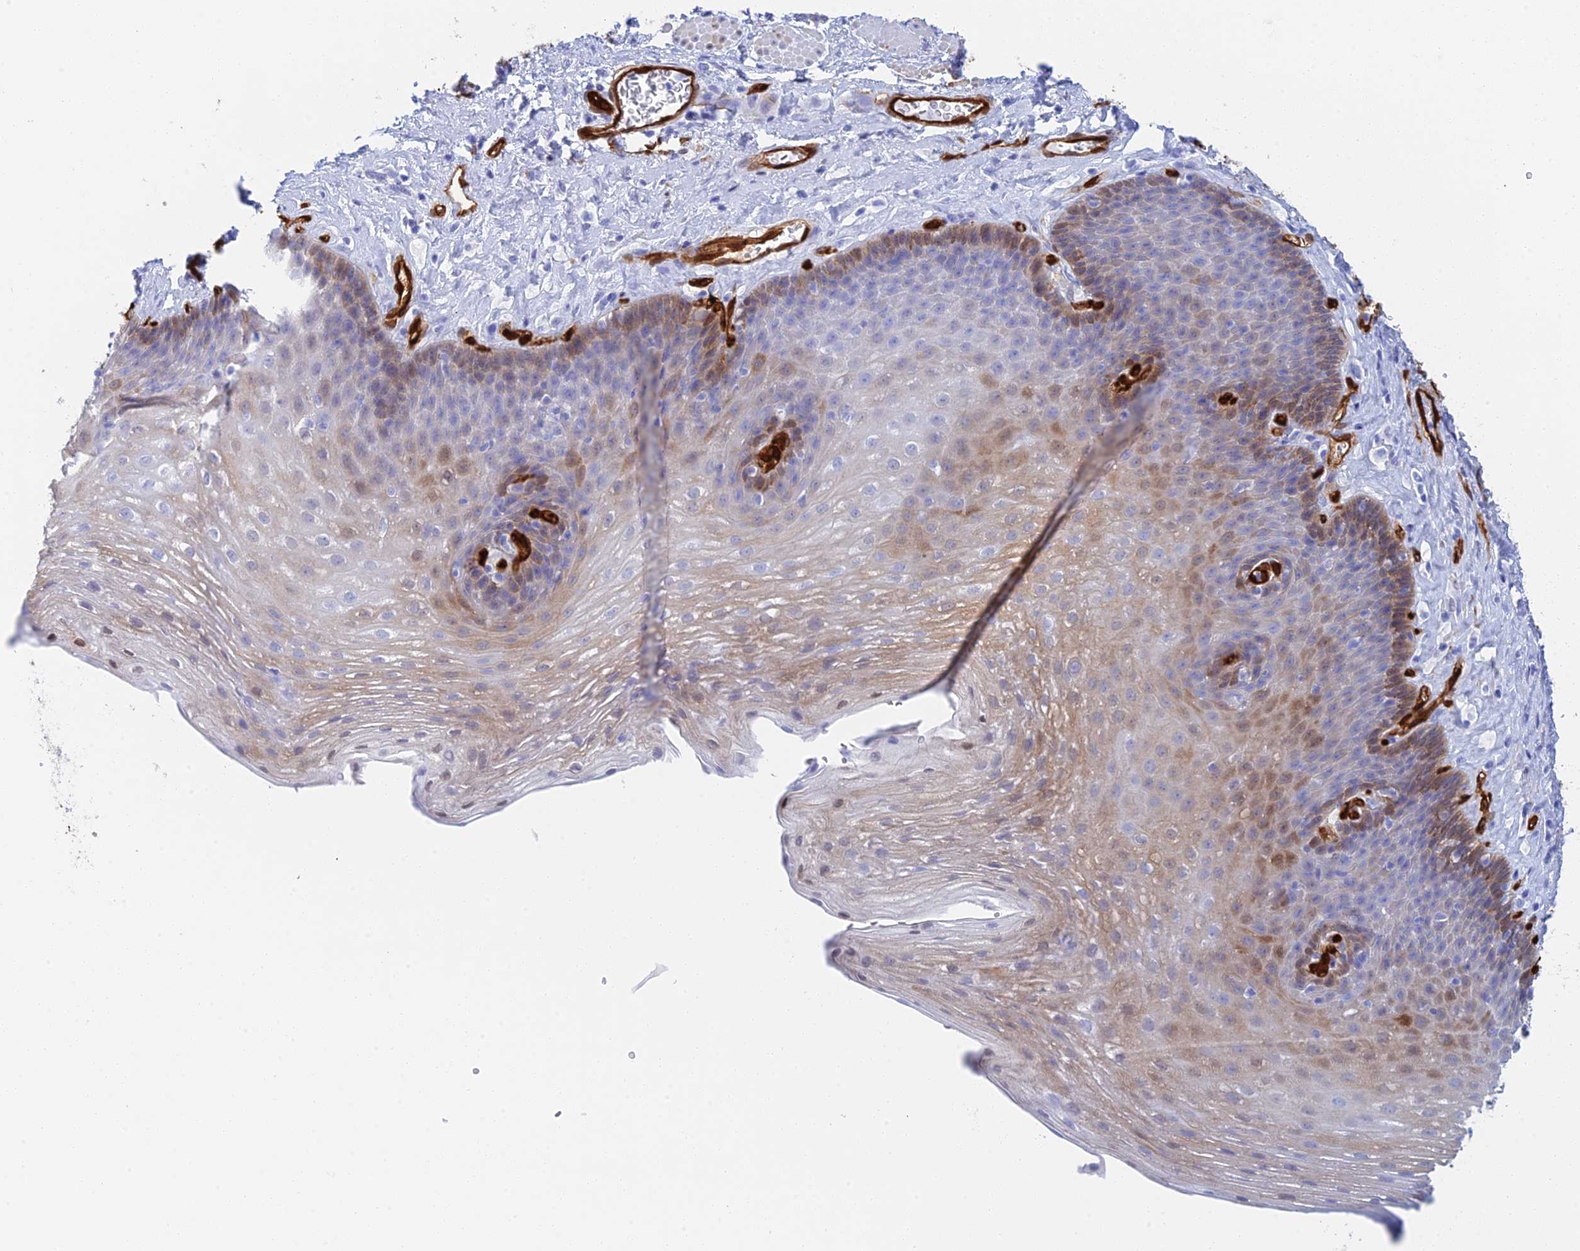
{"staining": {"intensity": "moderate", "quantity": "25%-75%", "location": "cytoplasmic/membranous"}, "tissue": "esophagus", "cell_type": "Squamous epithelial cells", "image_type": "normal", "snomed": [{"axis": "morphology", "description": "Normal tissue, NOS"}, {"axis": "topography", "description": "Esophagus"}], "caption": "Esophagus stained with IHC reveals moderate cytoplasmic/membranous positivity in about 25%-75% of squamous epithelial cells. (DAB (3,3'-diaminobenzidine) = brown stain, brightfield microscopy at high magnification).", "gene": "CRIP2", "patient": {"sex": "female", "age": 66}}